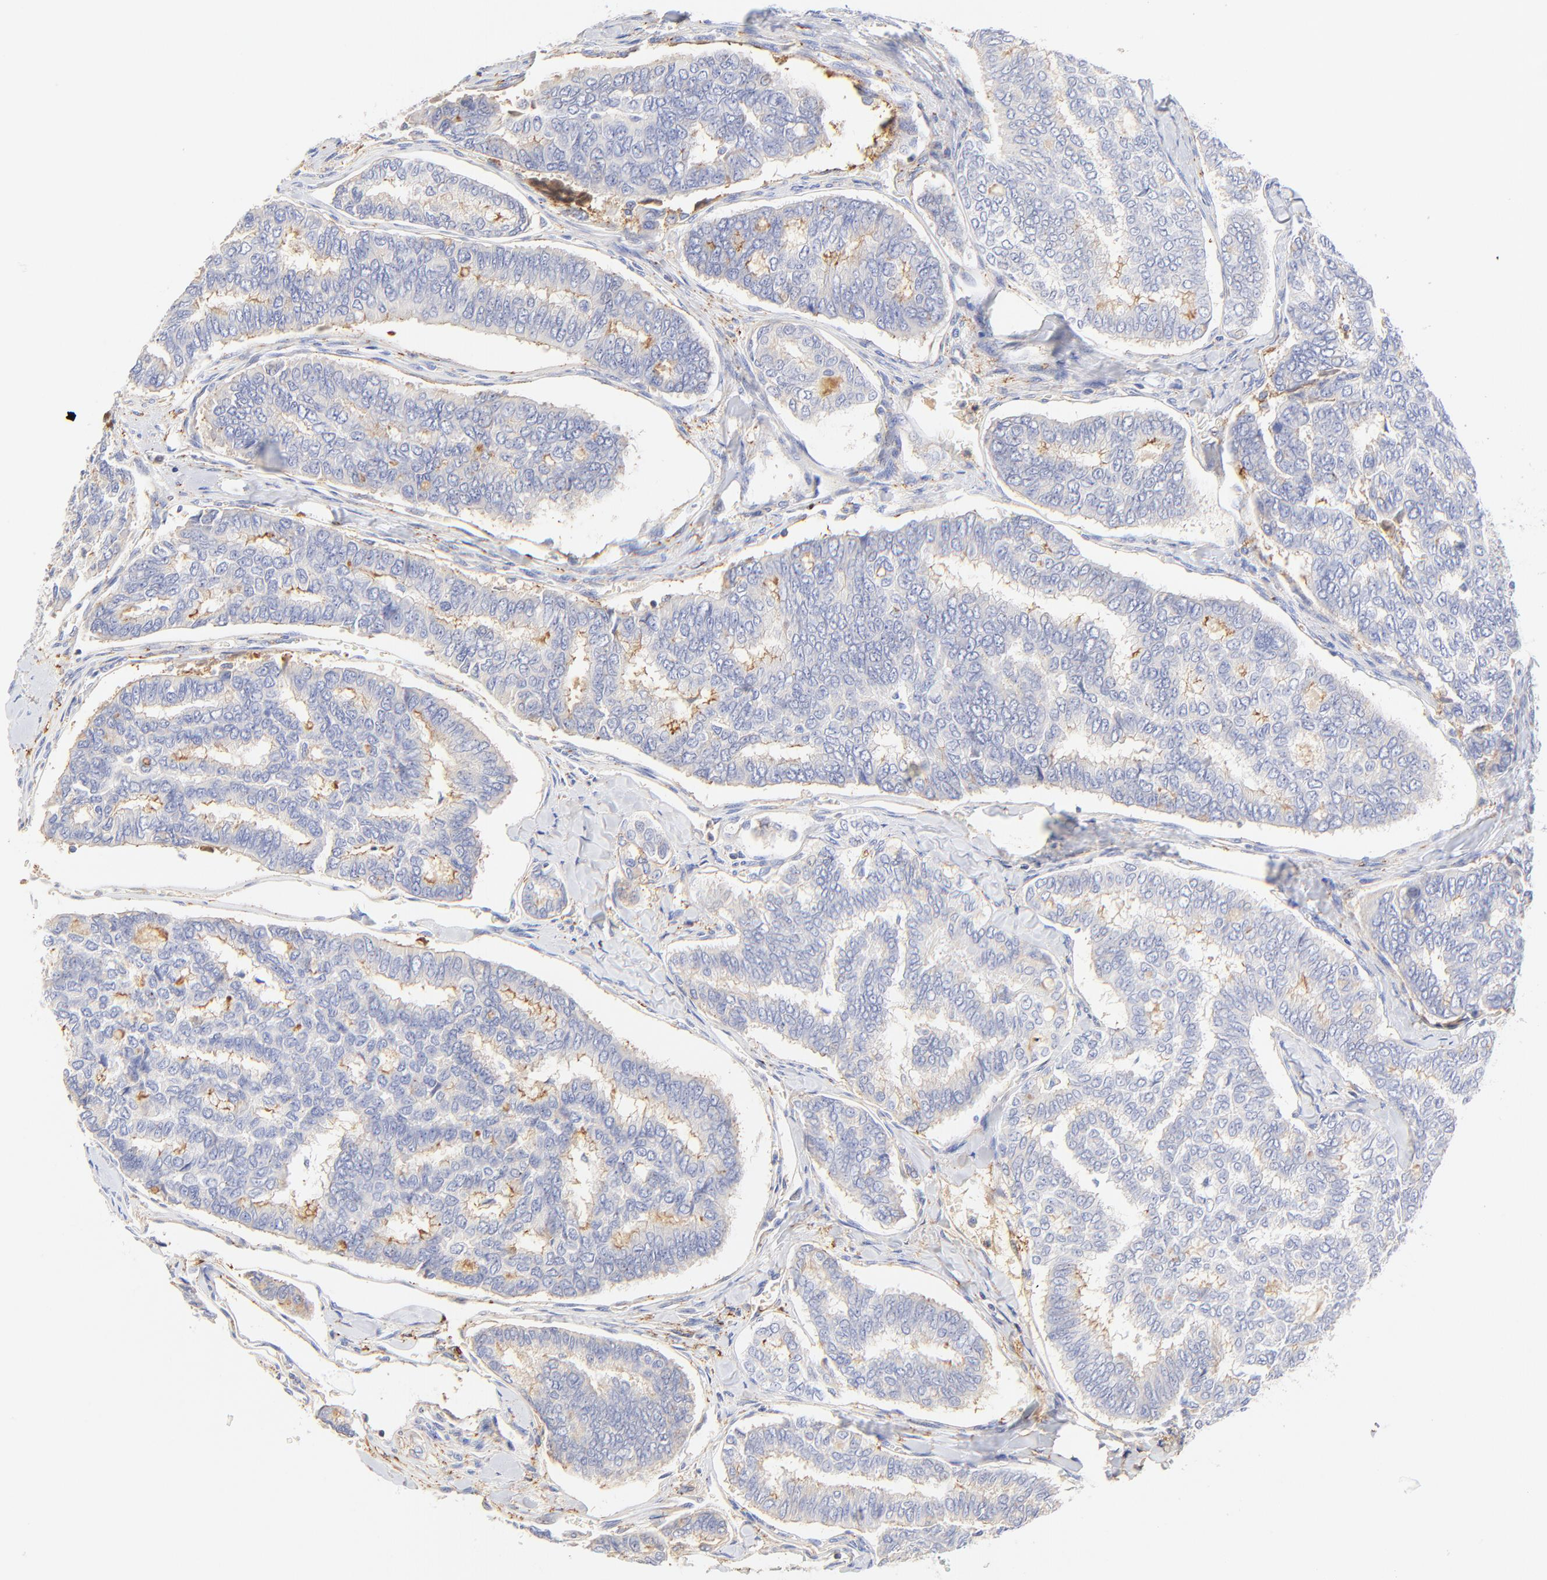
{"staining": {"intensity": "moderate", "quantity": "25%-75%", "location": "cytoplasmic/membranous"}, "tissue": "thyroid cancer", "cell_type": "Tumor cells", "image_type": "cancer", "snomed": [{"axis": "morphology", "description": "Papillary adenocarcinoma, NOS"}, {"axis": "topography", "description": "Thyroid gland"}], "caption": "A medium amount of moderate cytoplasmic/membranous staining is present in about 25%-75% of tumor cells in thyroid papillary adenocarcinoma tissue. Immunohistochemistry stains the protein in brown and the nuclei are stained blue.", "gene": "MDGA2", "patient": {"sex": "female", "age": 35}}